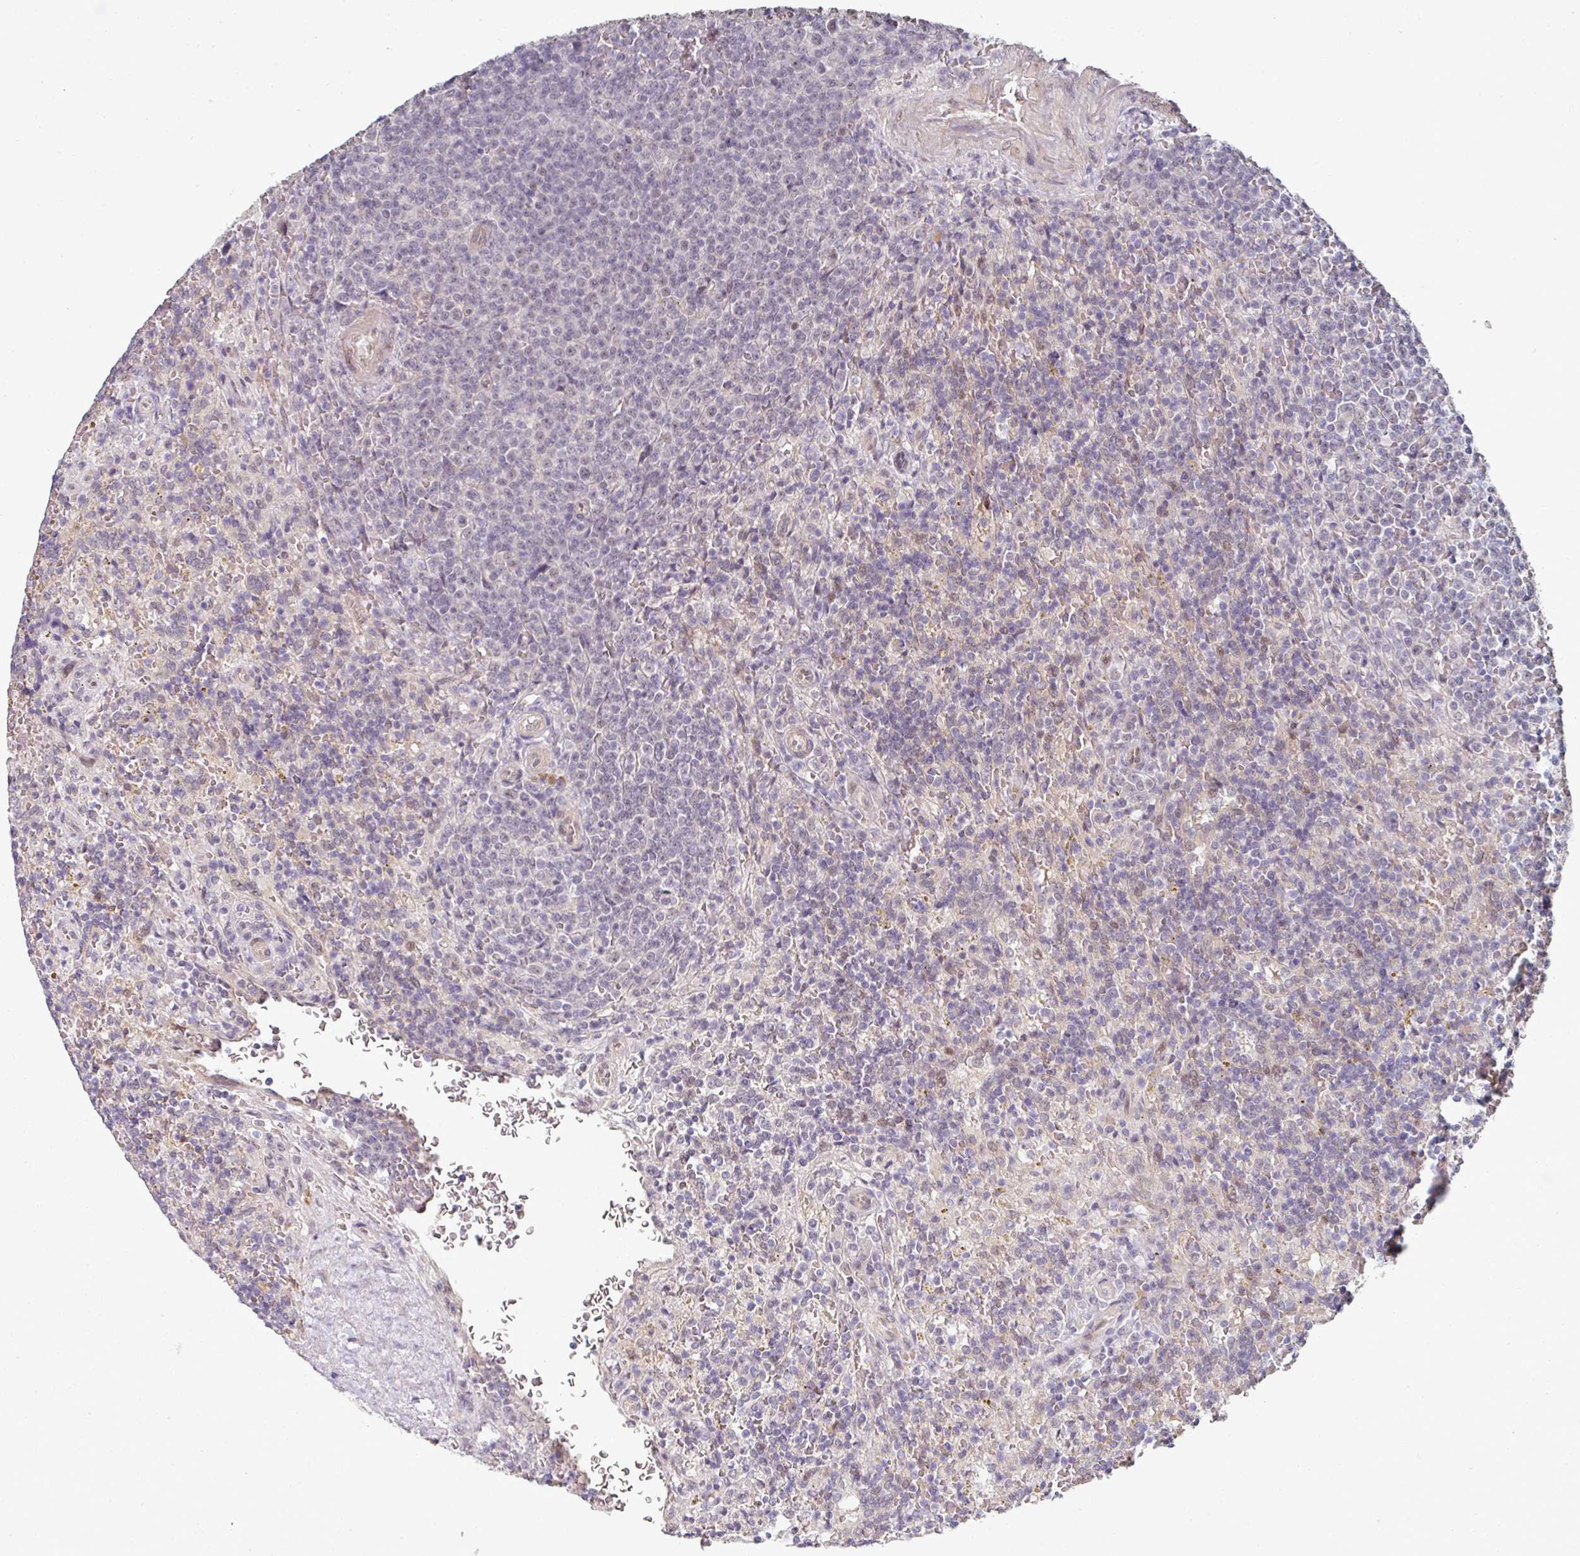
{"staining": {"intensity": "negative", "quantity": "none", "location": "none"}, "tissue": "lymphoma", "cell_type": "Tumor cells", "image_type": "cancer", "snomed": [{"axis": "morphology", "description": "Malignant lymphoma, non-Hodgkin's type, Low grade"}, {"axis": "topography", "description": "Spleen"}], "caption": "Lymphoma stained for a protein using IHC displays no positivity tumor cells.", "gene": "TMCC1", "patient": {"sex": "male", "age": 67}}